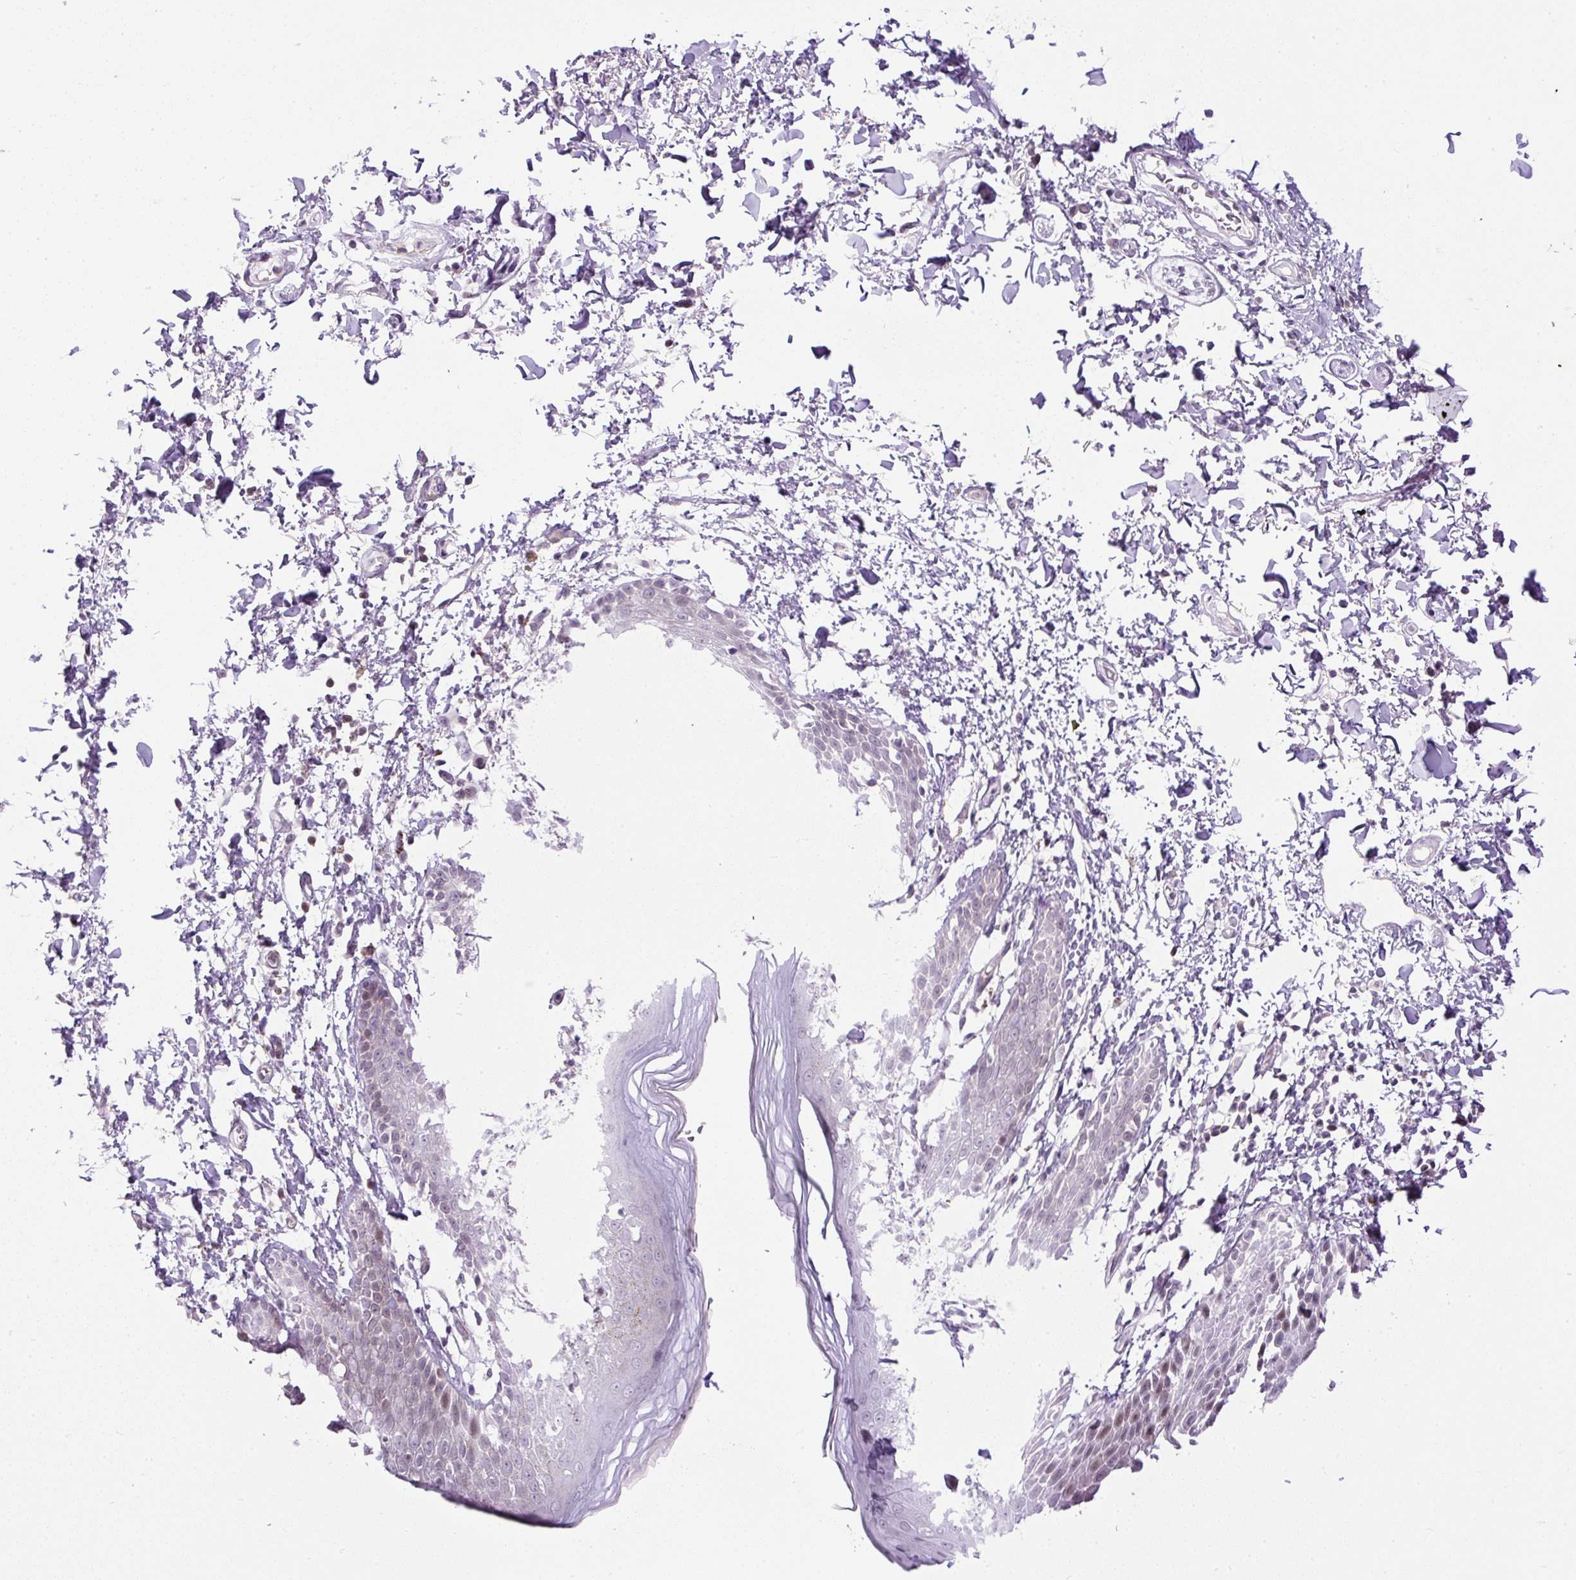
{"staining": {"intensity": "moderate", "quantity": "<25%", "location": "nuclear"}, "tissue": "skin", "cell_type": "Epidermal cells", "image_type": "normal", "snomed": [{"axis": "morphology", "description": "Normal tissue, NOS"}, {"axis": "topography", "description": "Peripheral nerve tissue"}], "caption": "A micrograph of human skin stained for a protein displays moderate nuclear brown staining in epidermal cells.", "gene": "ARHGEF18", "patient": {"sex": "male", "age": 51}}